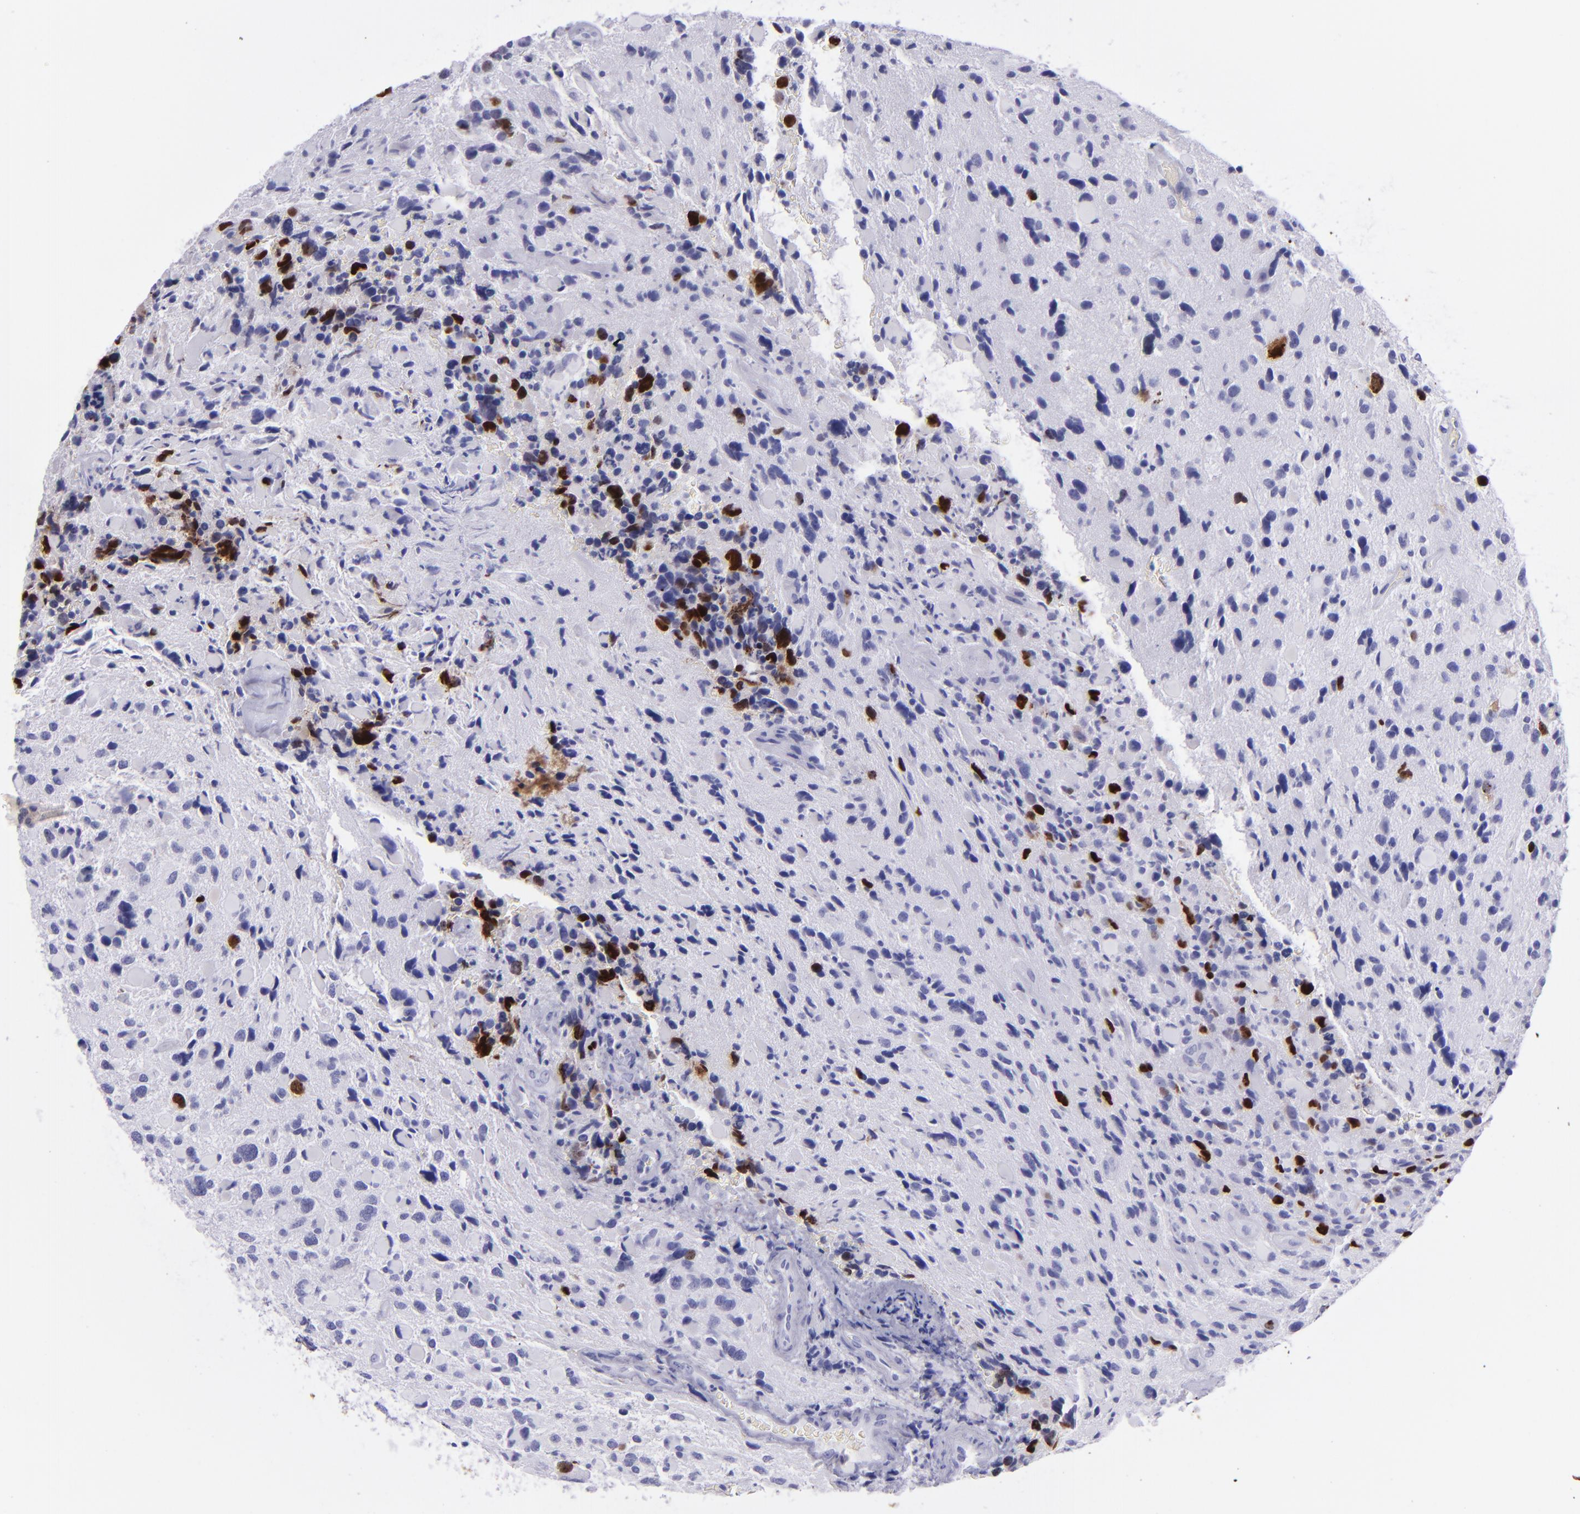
{"staining": {"intensity": "strong", "quantity": "<25%", "location": "nuclear"}, "tissue": "glioma", "cell_type": "Tumor cells", "image_type": "cancer", "snomed": [{"axis": "morphology", "description": "Glioma, malignant, High grade"}, {"axis": "topography", "description": "Brain"}], "caption": "DAB immunohistochemical staining of human malignant glioma (high-grade) demonstrates strong nuclear protein expression in approximately <25% of tumor cells.", "gene": "TOP2A", "patient": {"sex": "female", "age": 37}}